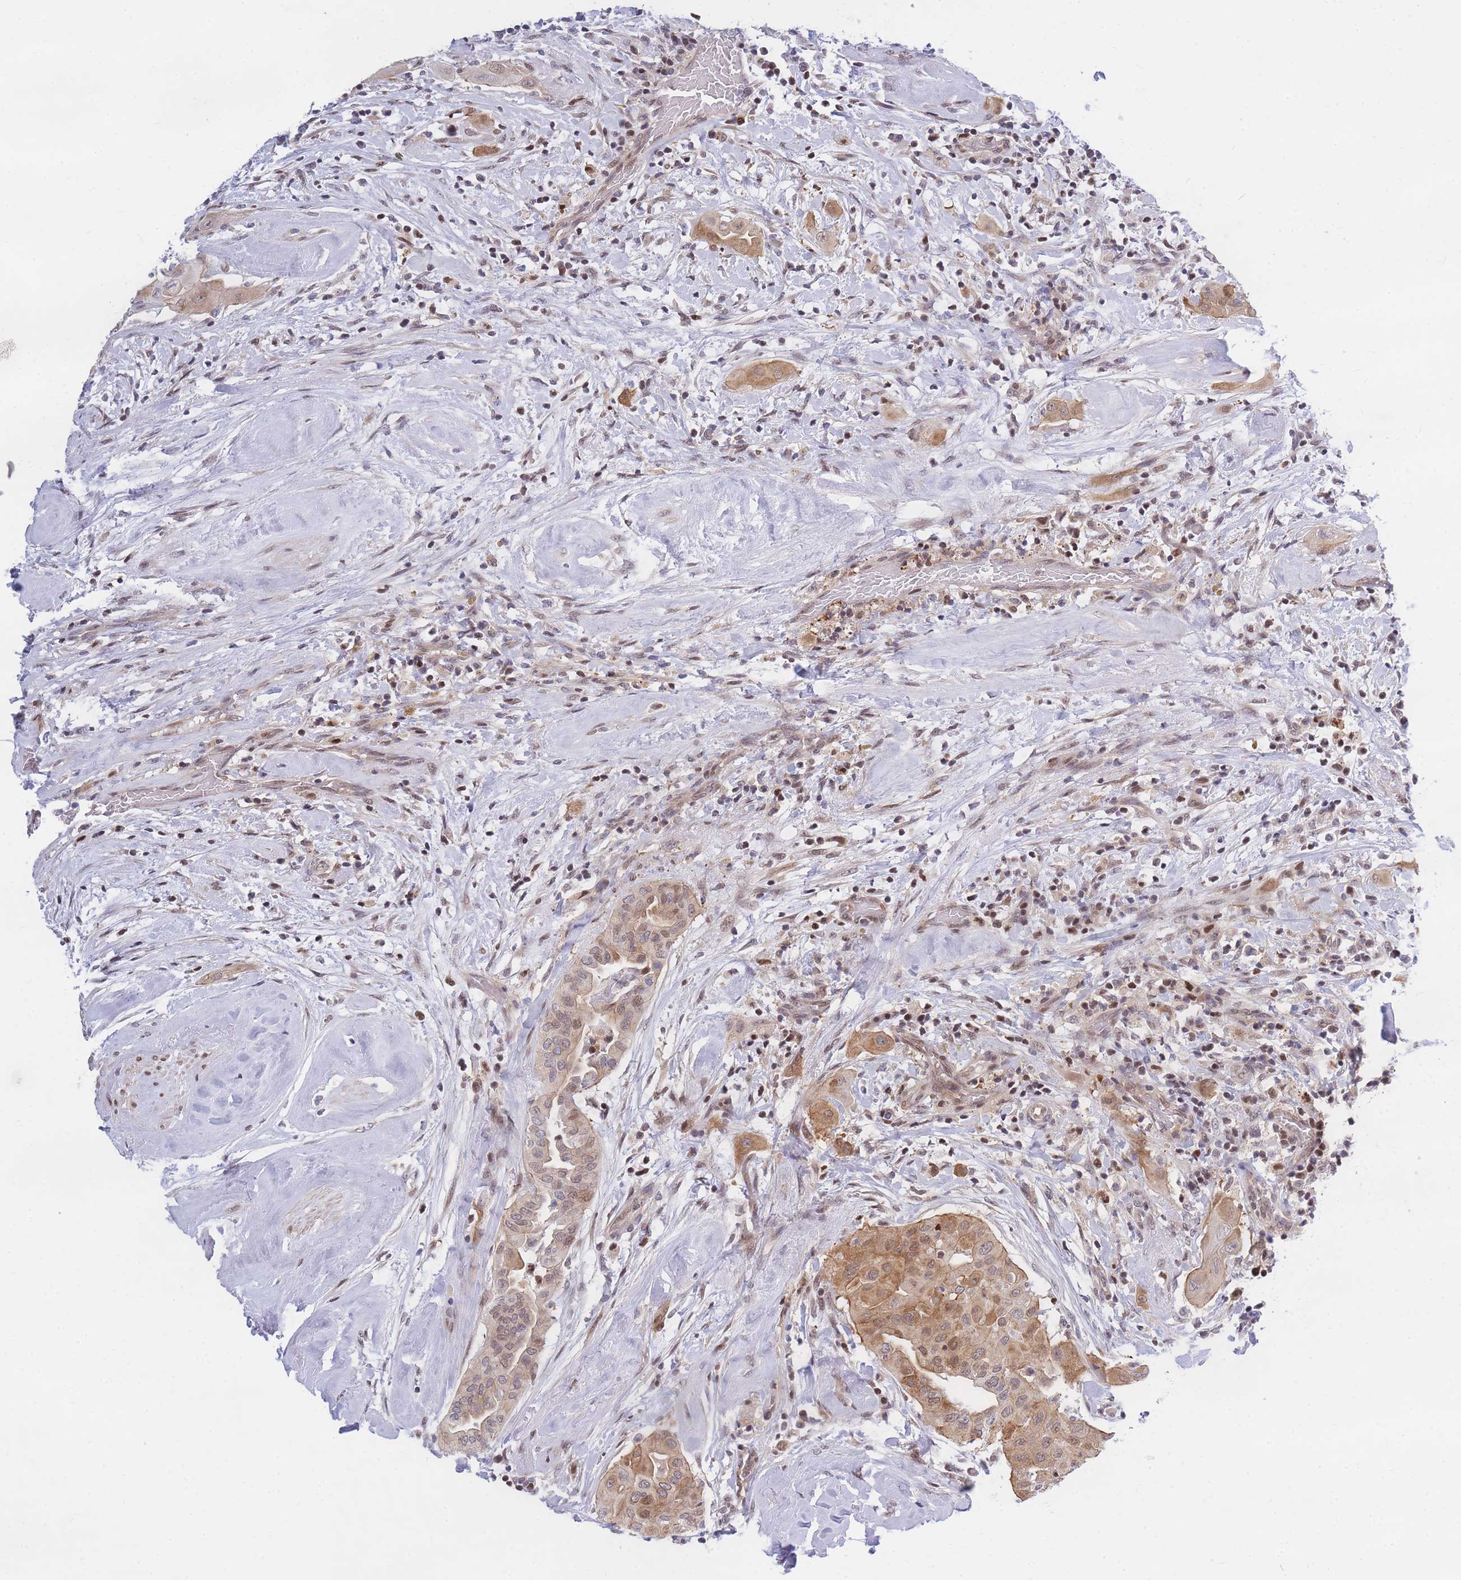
{"staining": {"intensity": "moderate", "quantity": ">75%", "location": "cytoplasmic/membranous,nuclear"}, "tissue": "thyroid cancer", "cell_type": "Tumor cells", "image_type": "cancer", "snomed": [{"axis": "morphology", "description": "Papillary adenocarcinoma, NOS"}, {"axis": "topography", "description": "Thyroid gland"}], "caption": "This histopathology image shows immunohistochemistry (IHC) staining of thyroid cancer (papillary adenocarcinoma), with medium moderate cytoplasmic/membranous and nuclear positivity in approximately >75% of tumor cells.", "gene": "CRACD", "patient": {"sex": "female", "age": 59}}